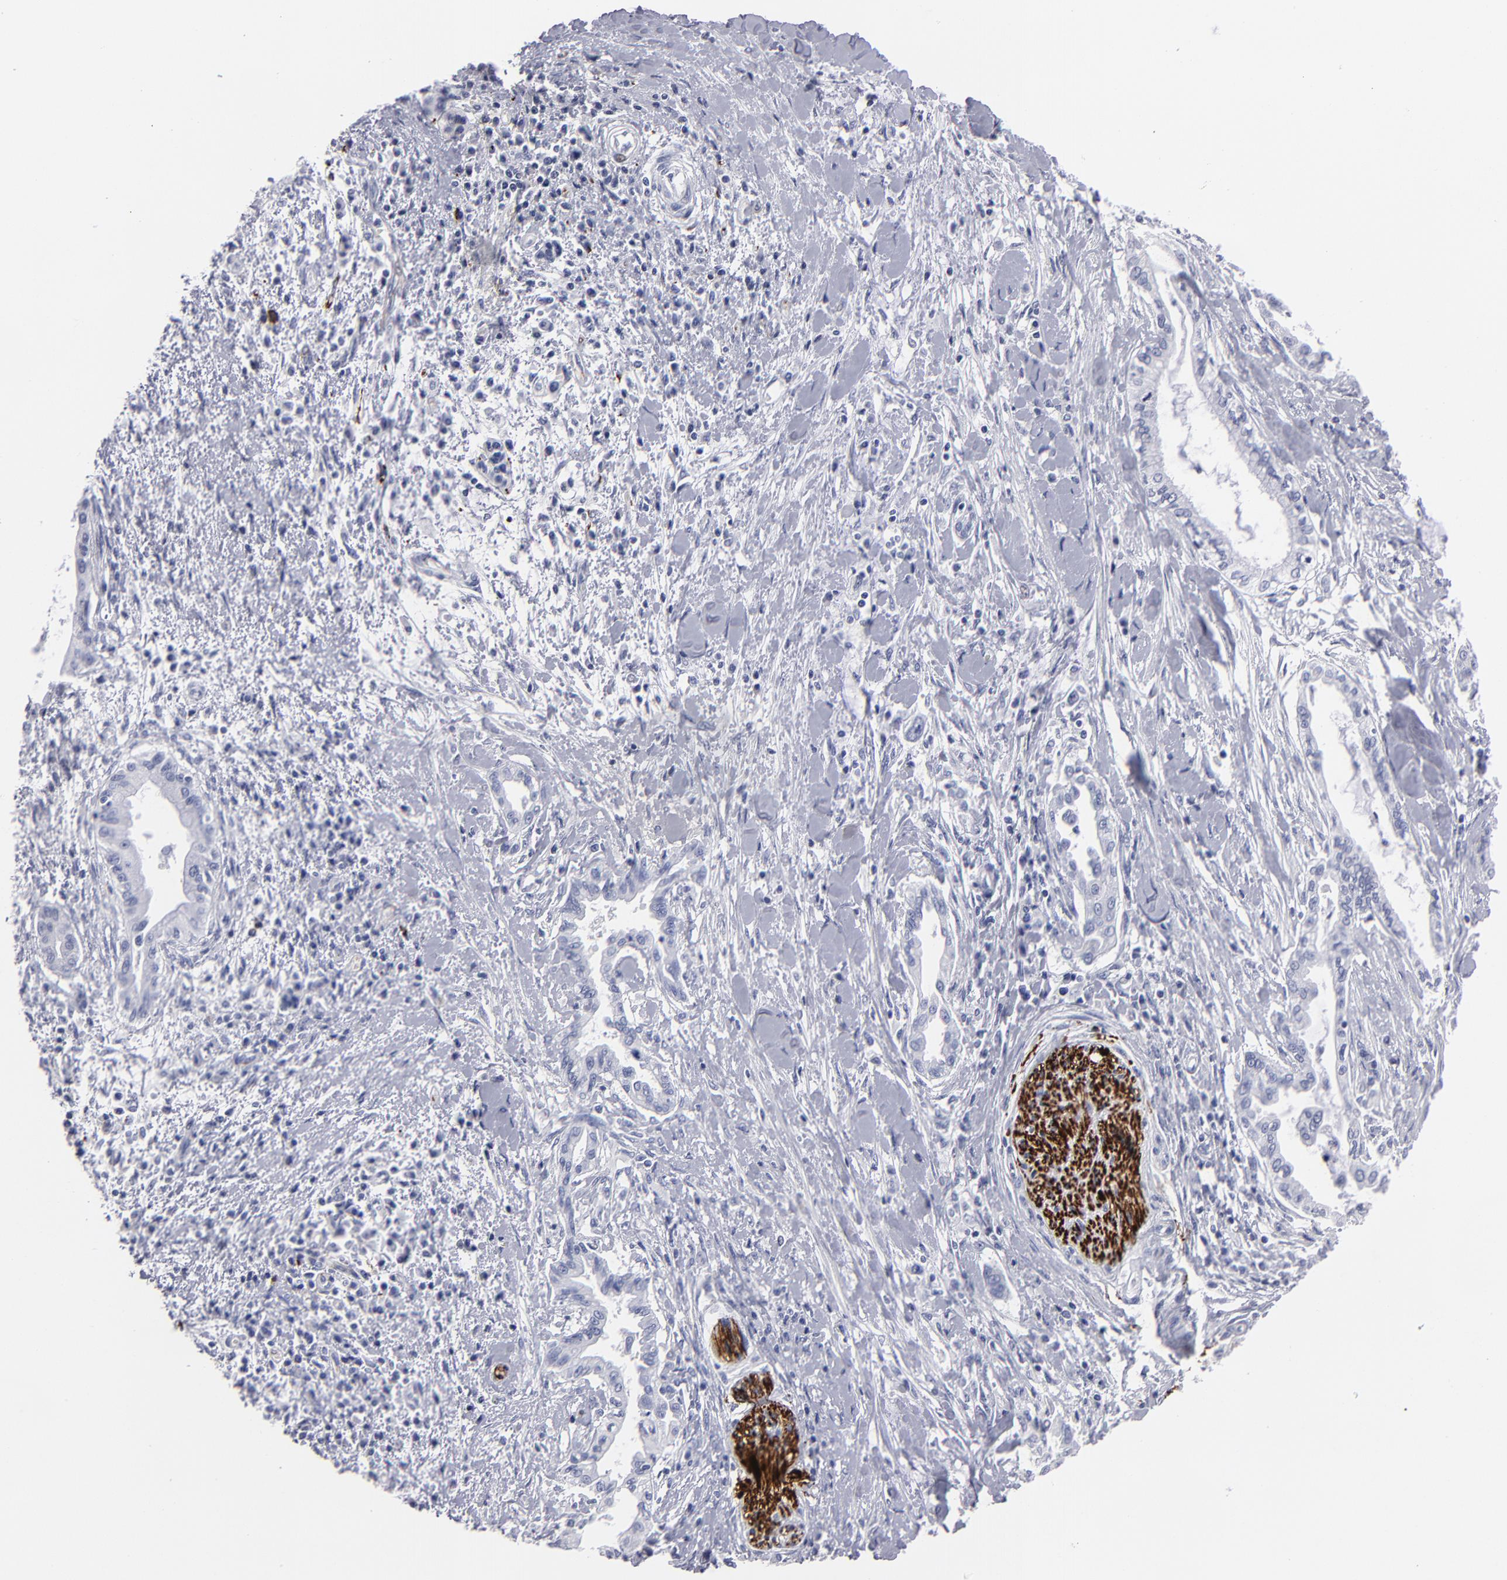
{"staining": {"intensity": "negative", "quantity": "none", "location": "none"}, "tissue": "pancreatic cancer", "cell_type": "Tumor cells", "image_type": "cancer", "snomed": [{"axis": "morphology", "description": "Adenocarcinoma, NOS"}, {"axis": "topography", "description": "Pancreas"}], "caption": "Immunohistochemistry (IHC) histopathology image of neoplastic tissue: pancreatic cancer stained with DAB (3,3'-diaminobenzidine) exhibits no significant protein positivity in tumor cells.", "gene": "CADM3", "patient": {"sex": "female", "age": 64}}